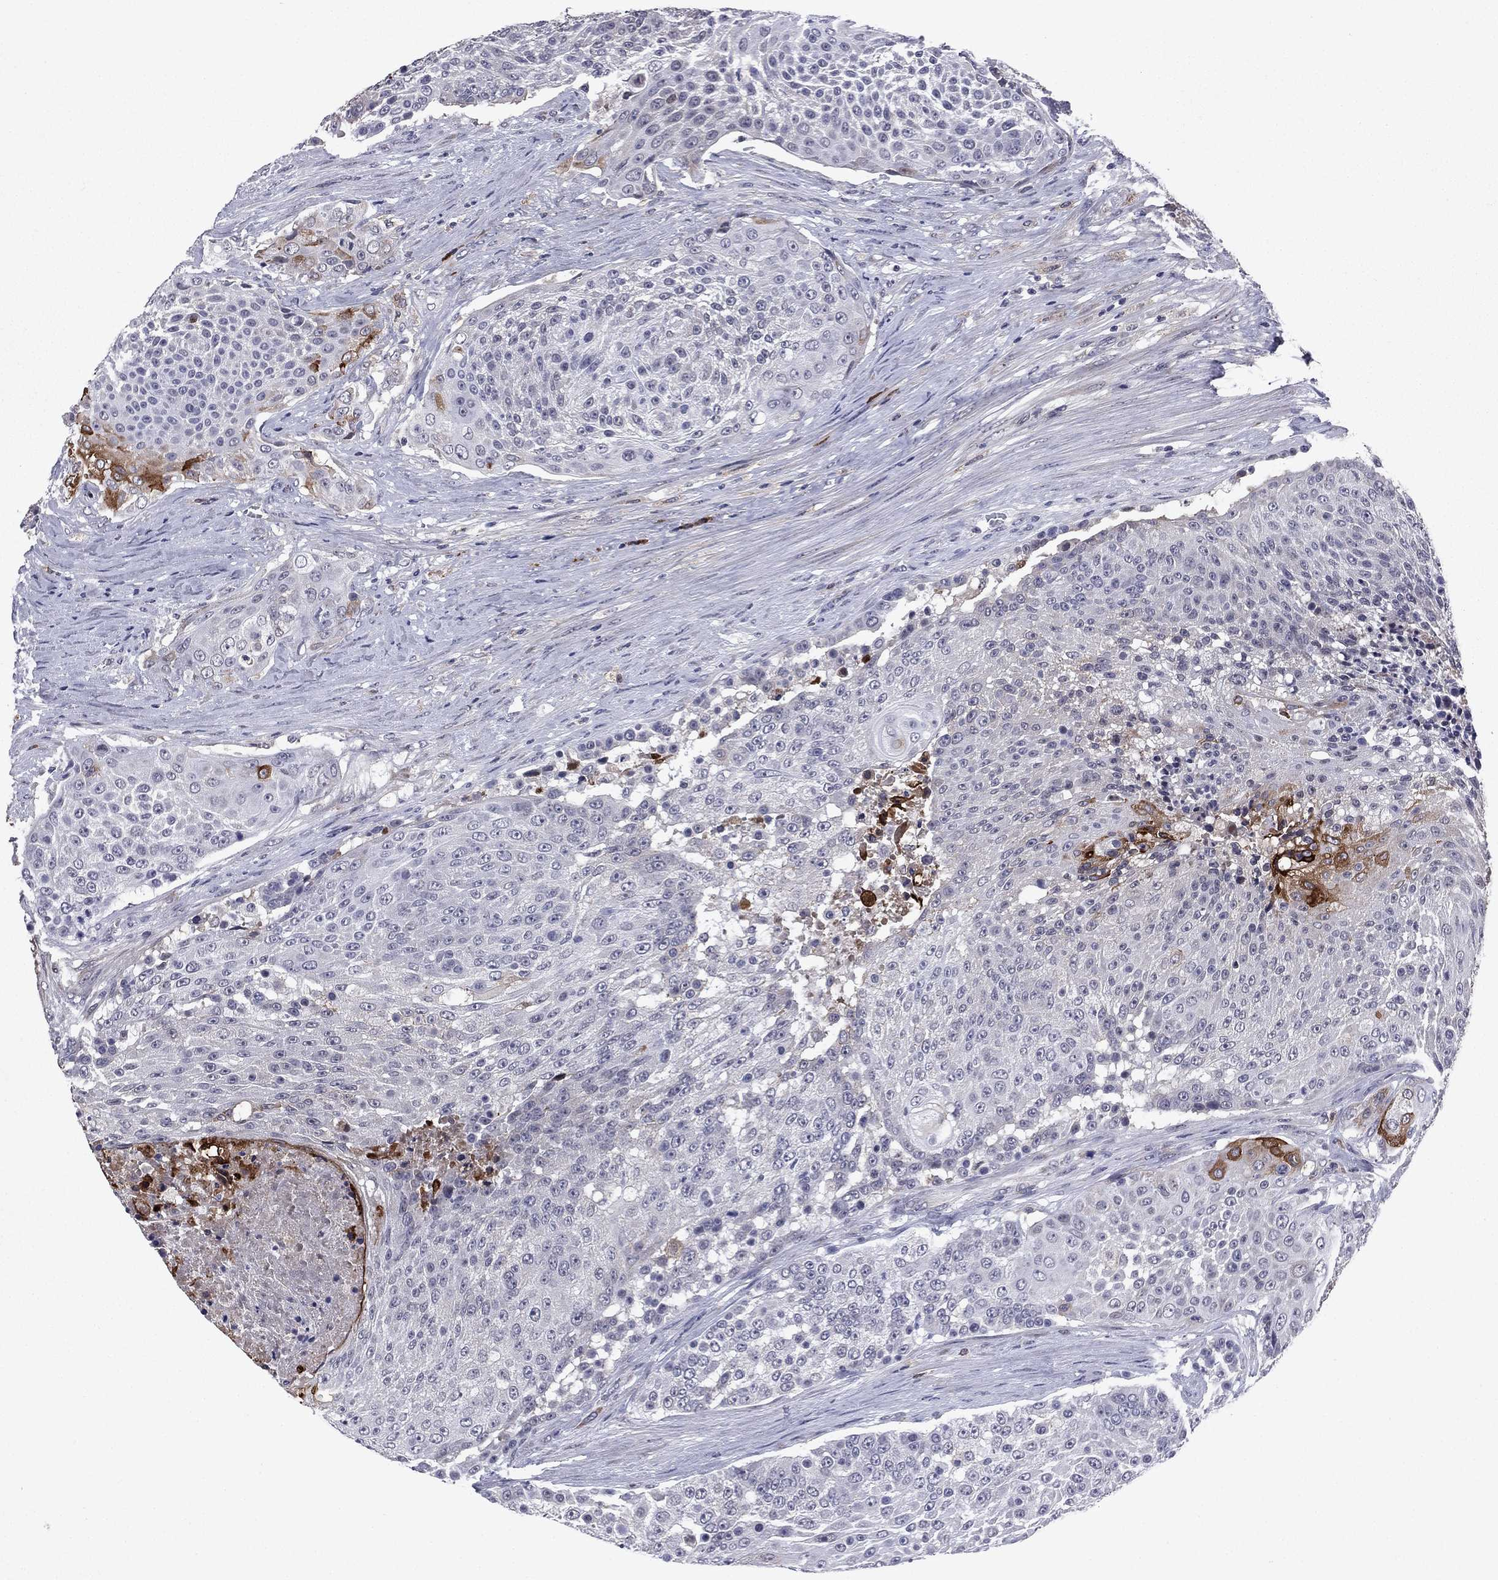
{"staining": {"intensity": "strong", "quantity": "<25%", "location": "cytoplasmic/membranous"}, "tissue": "urothelial cancer", "cell_type": "Tumor cells", "image_type": "cancer", "snomed": [{"axis": "morphology", "description": "Urothelial carcinoma, High grade"}, {"axis": "topography", "description": "Urinary bladder"}], "caption": "DAB immunohistochemical staining of human urothelial cancer demonstrates strong cytoplasmic/membranous protein staining in about <25% of tumor cells. The staining was performed using DAB, with brown indicating positive protein expression. Nuclei are stained blue with hematoxylin.", "gene": "ECM1", "patient": {"sex": "female", "age": 63}}